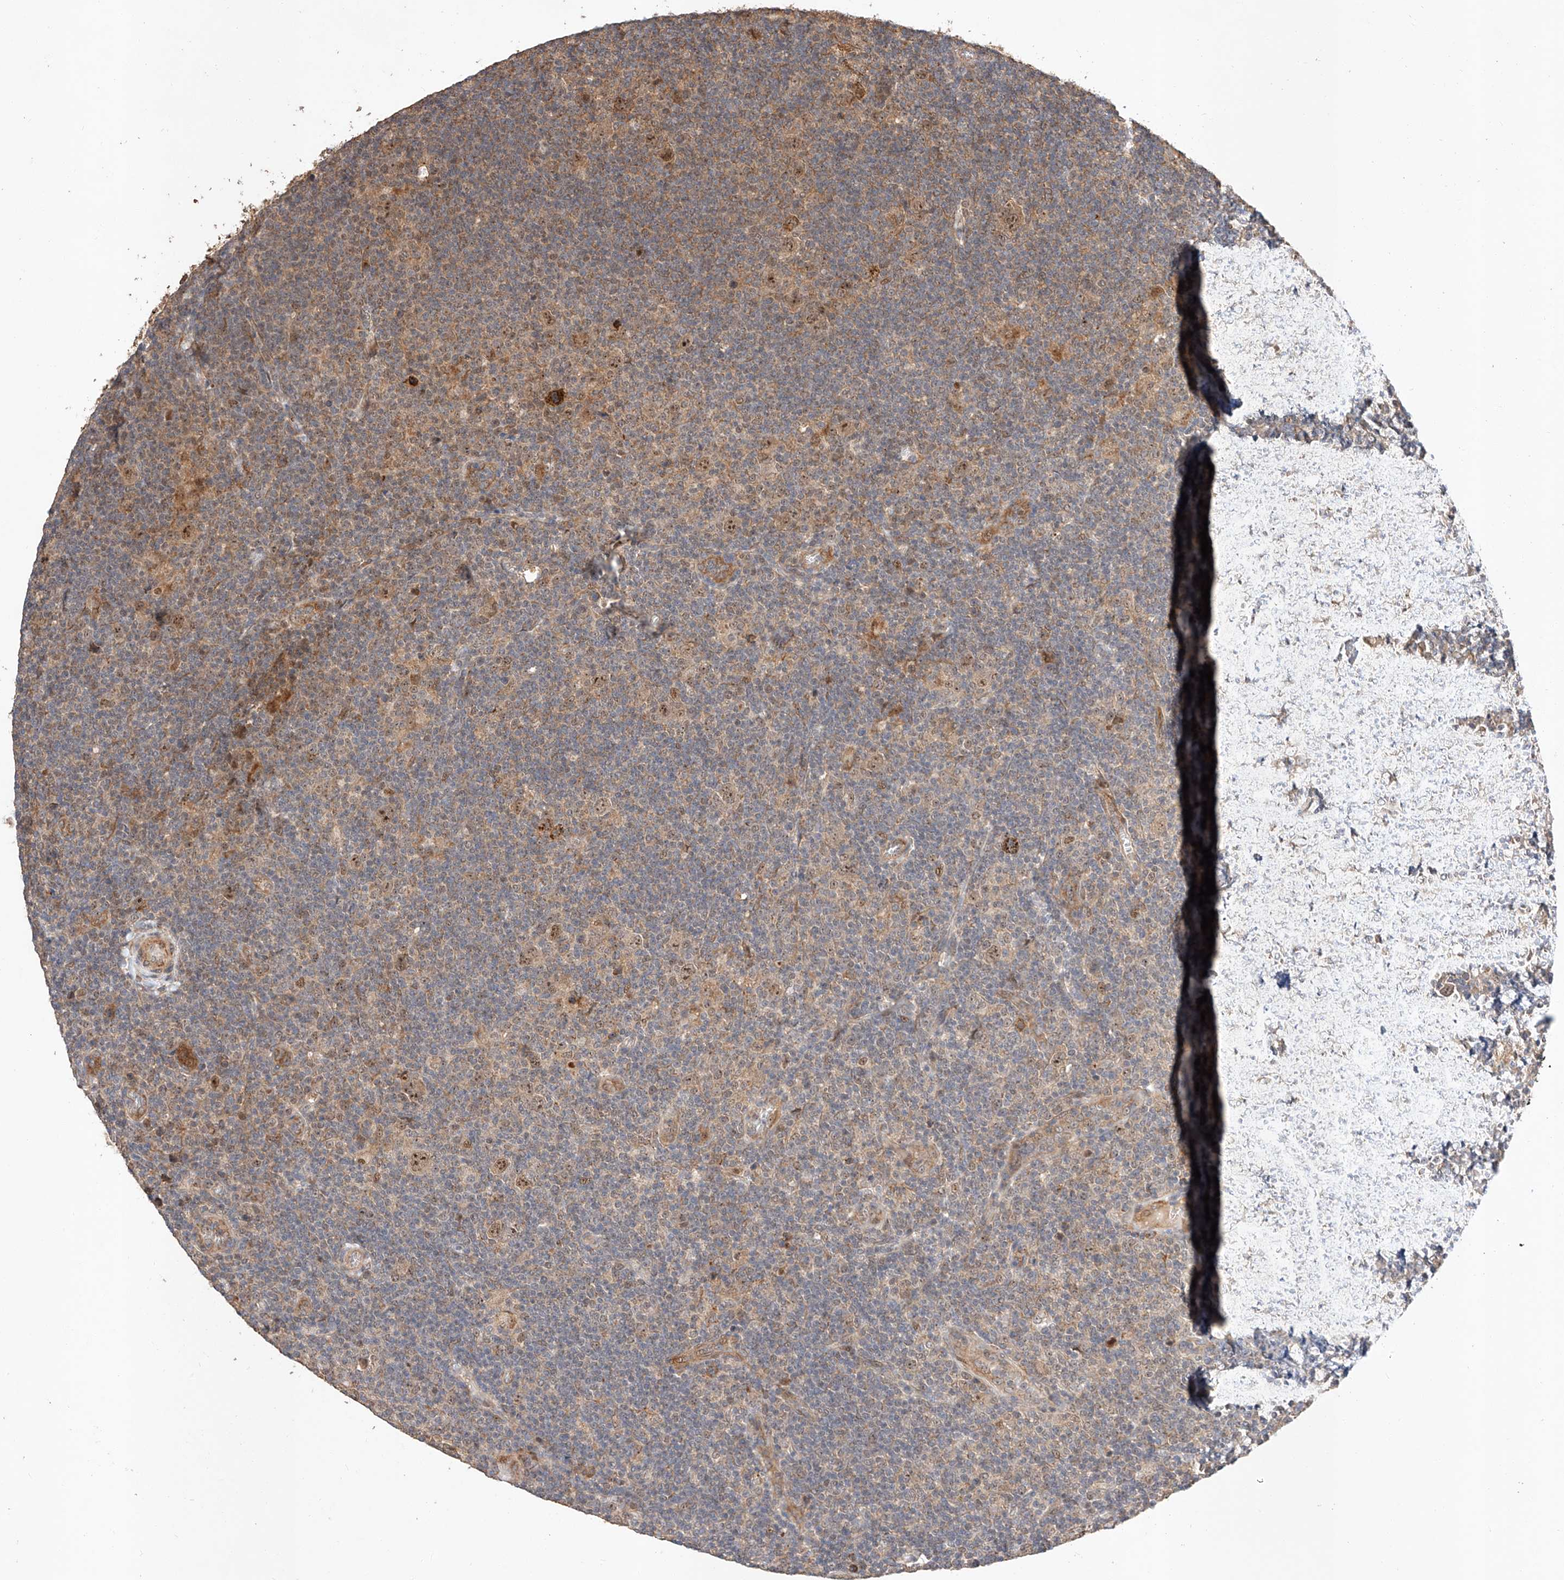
{"staining": {"intensity": "moderate", "quantity": ">75%", "location": "nuclear"}, "tissue": "lymphoma", "cell_type": "Tumor cells", "image_type": "cancer", "snomed": [{"axis": "morphology", "description": "Hodgkin's disease, NOS"}, {"axis": "topography", "description": "Lymph node"}], "caption": "IHC (DAB) staining of human Hodgkin's disease demonstrates moderate nuclear protein staining in approximately >75% of tumor cells.", "gene": "RAB23", "patient": {"sex": "female", "age": 57}}